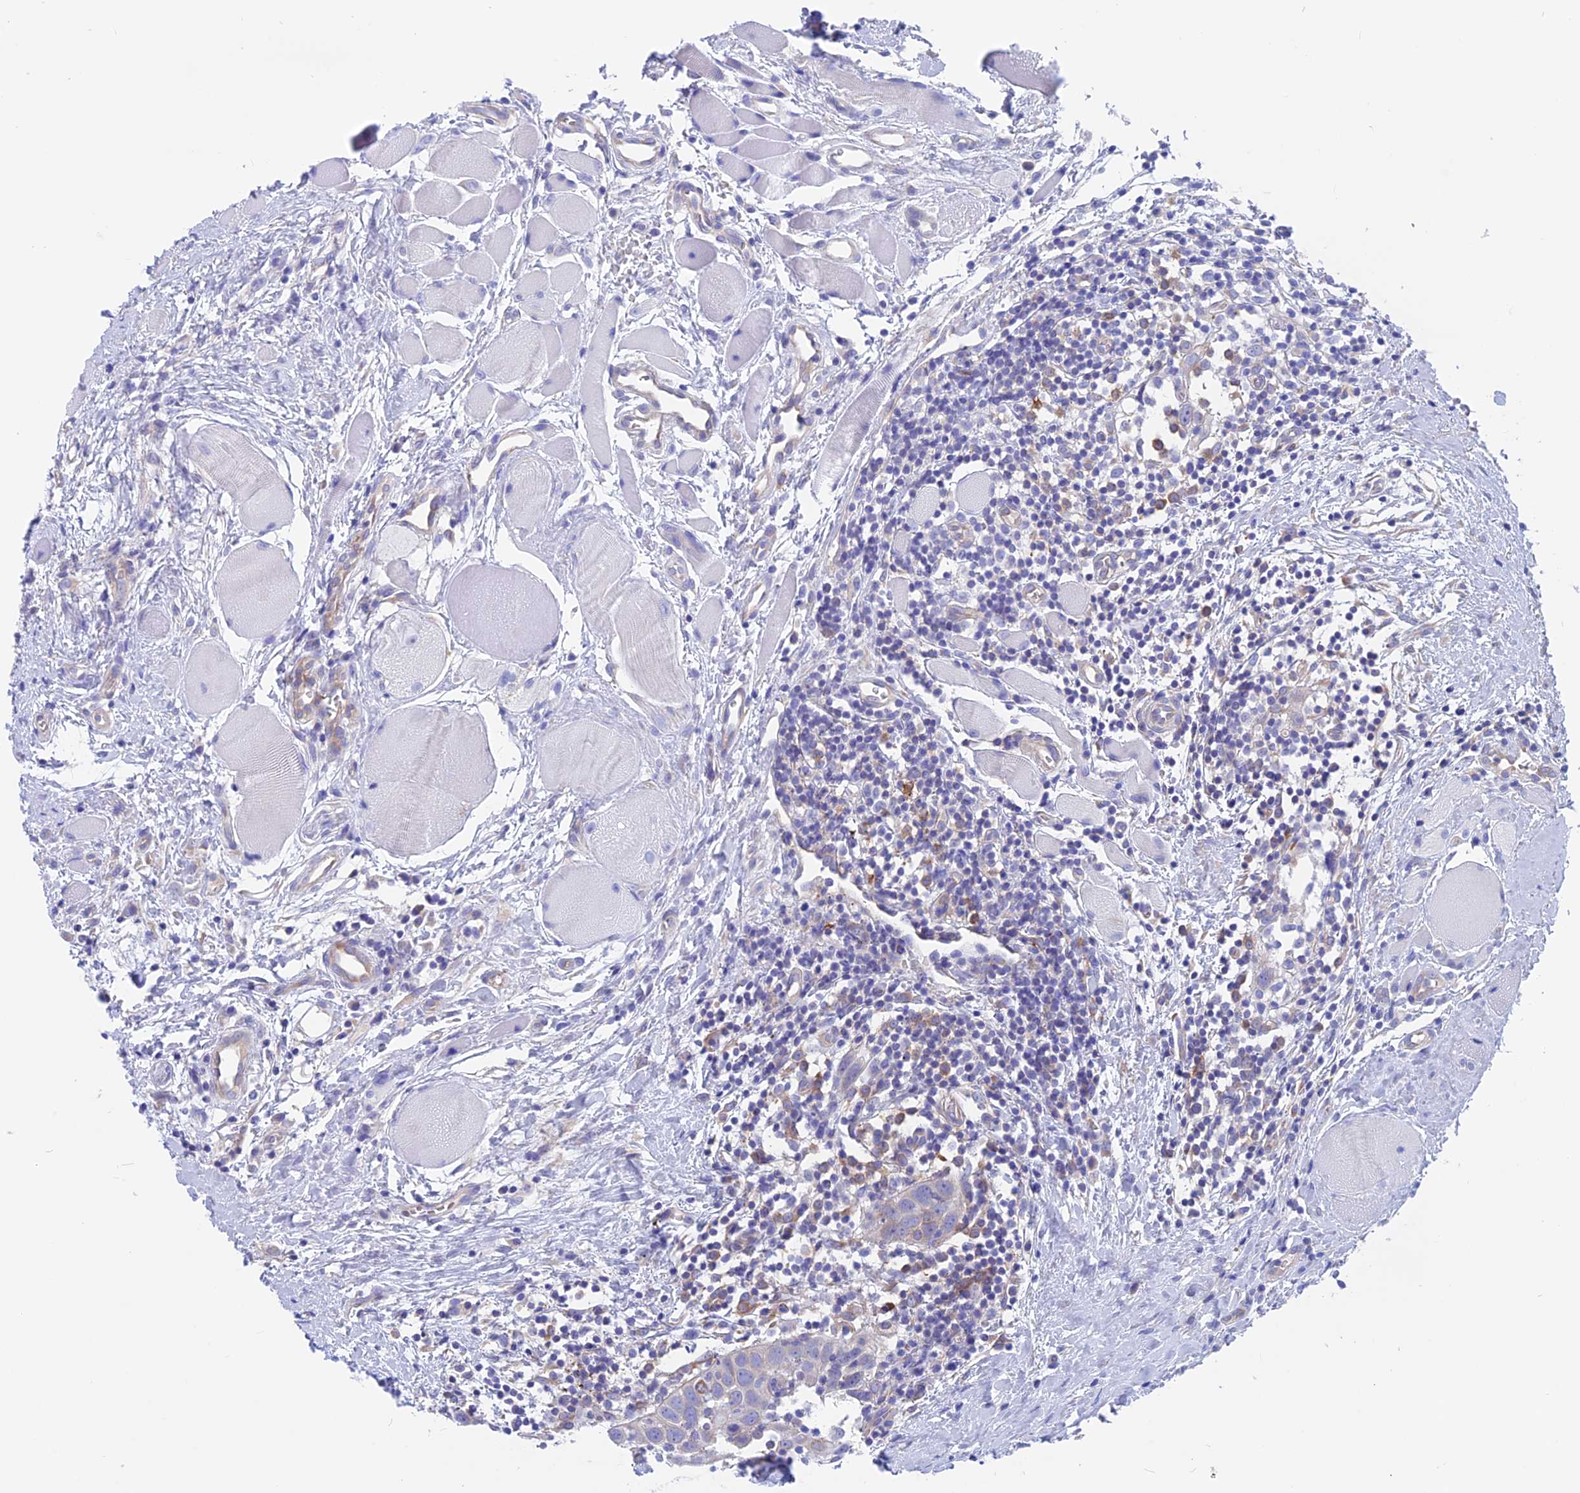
{"staining": {"intensity": "negative", "quantity": "none", "location": "none"}, "tissue": "head and neck cancer", "cell_type": "Tumor cells", "image_type": "cancer", "snomed": [{"axis": "morphology", "description": "Squamous cell carcinoma, NOS"}, {"axis": "topography", "description": "Oral tissue"}, {"axis": "topography", "description": "Head-Neck"}], "caption": "Immunohistochemical staining of human head and neck cancer (squamous cell carcinoma) shows no significant expression in tumor cells.", "gene": "LZTFL1", "patient": {"sex": "female", "age": 50}}